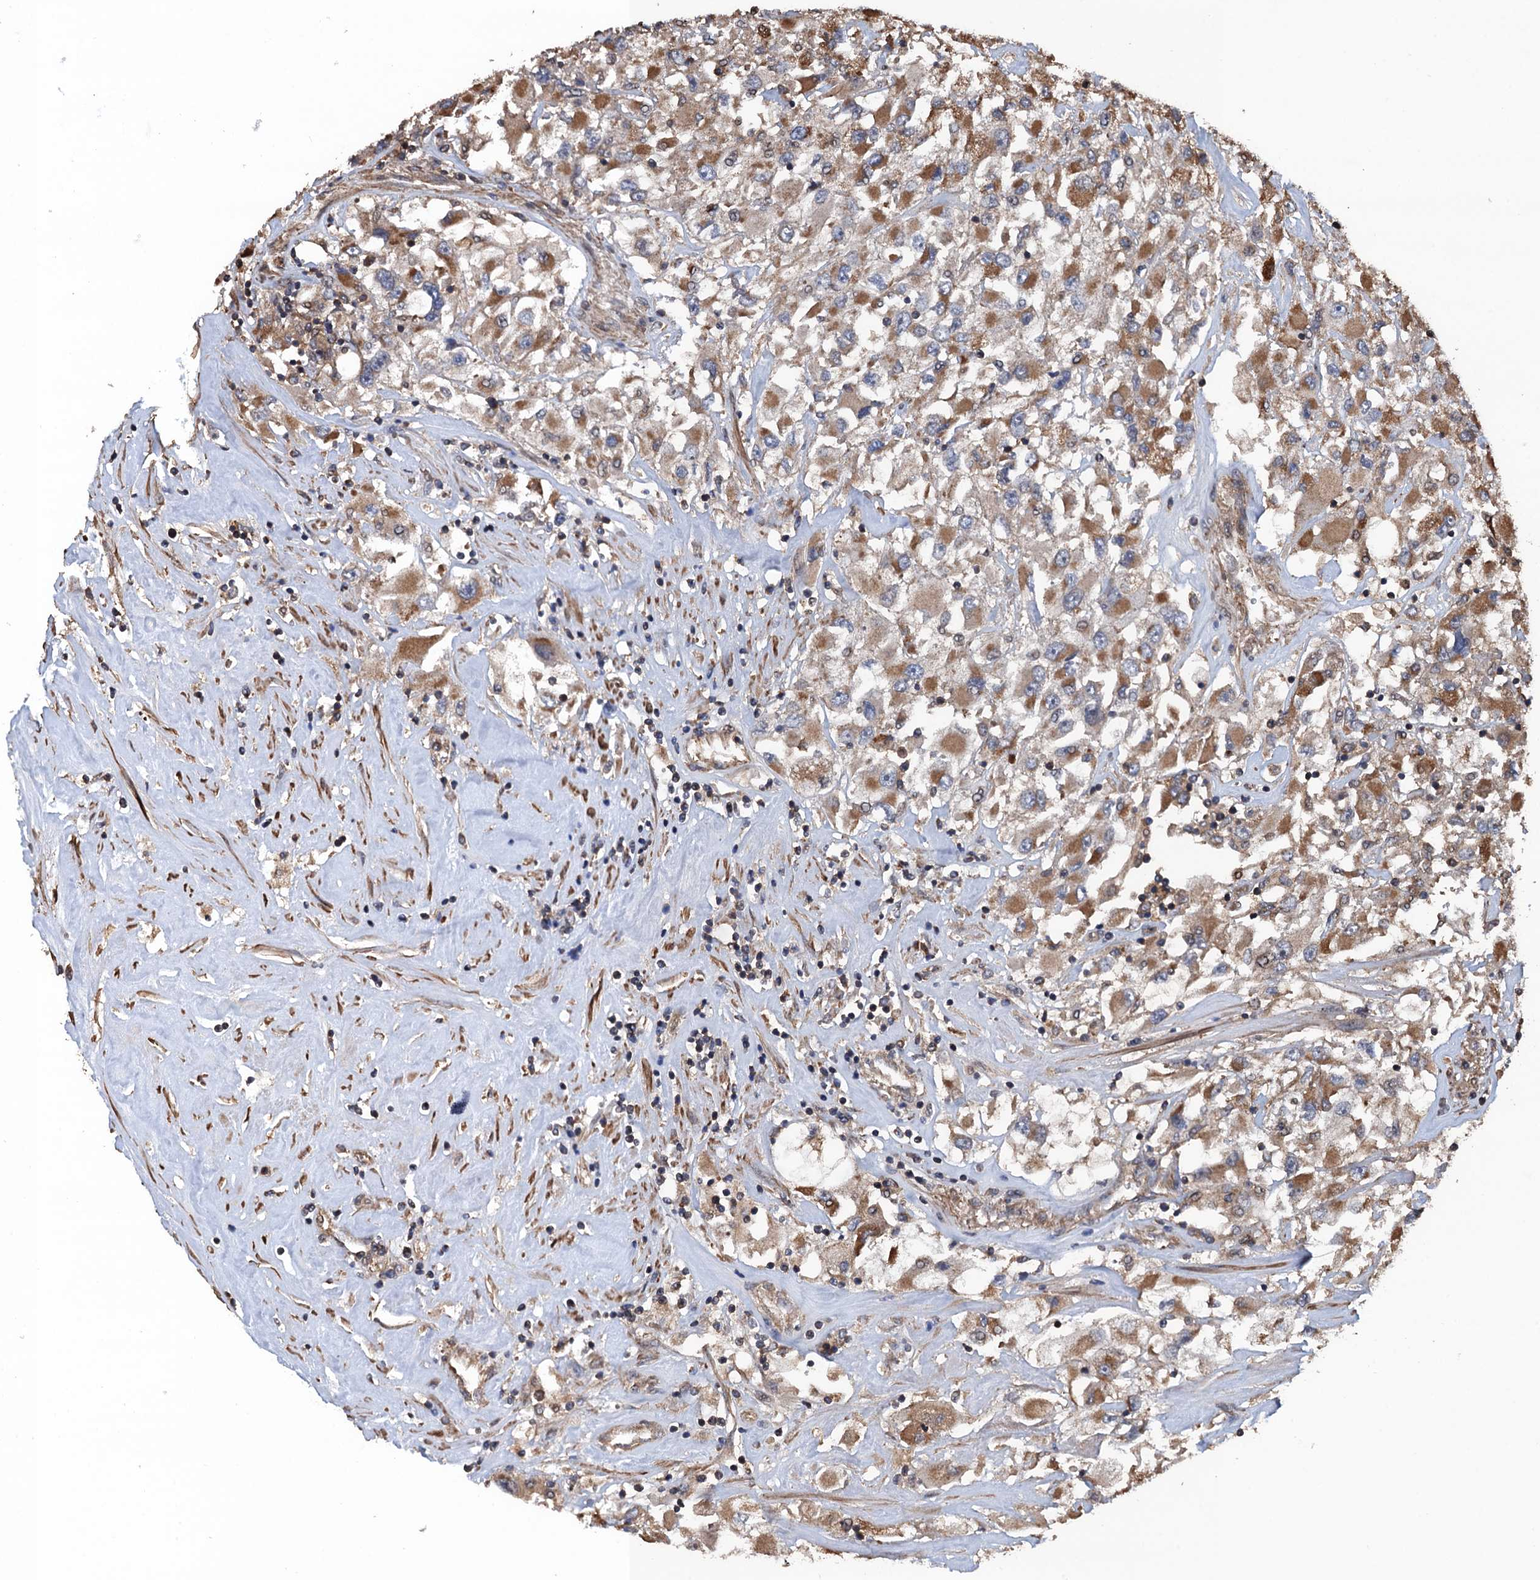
{"staining": {"intensity": "moderate", "quantity": "25%-75%", "location": "cytoplasmic/membranous"}, "tissue": "renal cancer", "cell_type": "Tumor cells", "image_type": "cancer", "snomed": [{"axis": "morphology", "description": "Adenocarcinoma, NOS"}, {"axis": "topography", "description": "Kidney"}], "caption": "A photomicrograph showing moderate cytoplasmic/membranous staining in approximately 25%-75% of tumor cells in renal cancer (adenocarcinoma), as visualized by brown immunohistochemical staining.", "gene": "PPP4R1", "patient": {"sex": "female", "age": 52}}